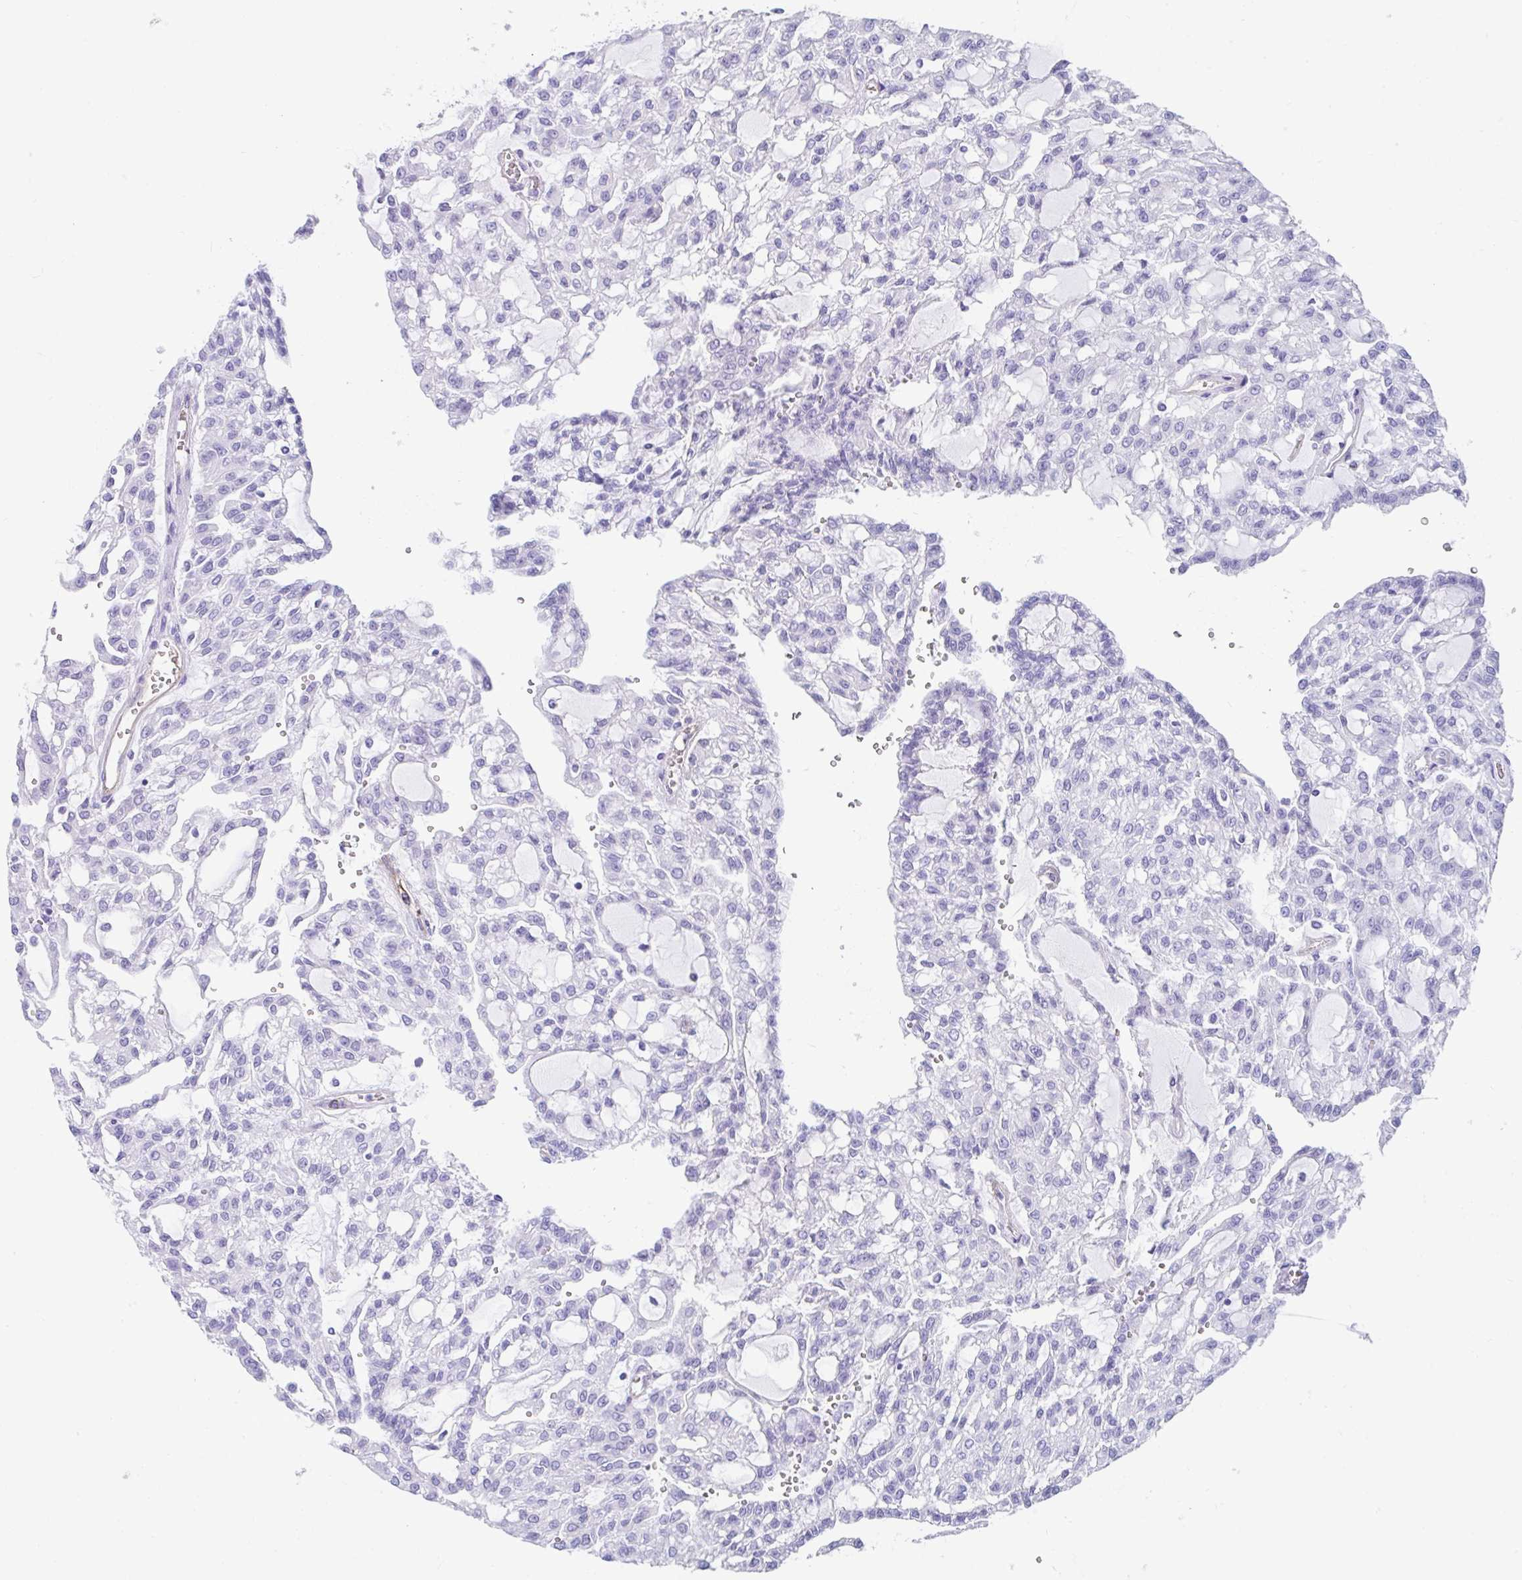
{"staining": {"intensity": "negative", "quantity": "none", "location": "none"}, "tissue": "renal cancer", "cell_type": "Tumor cells", "image_type": "cancer", "snomed": [{"axis": "morphology", "description": "Adenocarcinoma, NOS"}, {"axis": "topography", "description": "Kidney"}], "caption": "High magnification brightfield microscopy of adenocarcinoma (renal) stained with DAB (brown) and counterstained with hematoxylin (blue): tumor cells show no significant staining.", "gene": "FAM107A", "patient": {"sex": "male", "age": 63}}